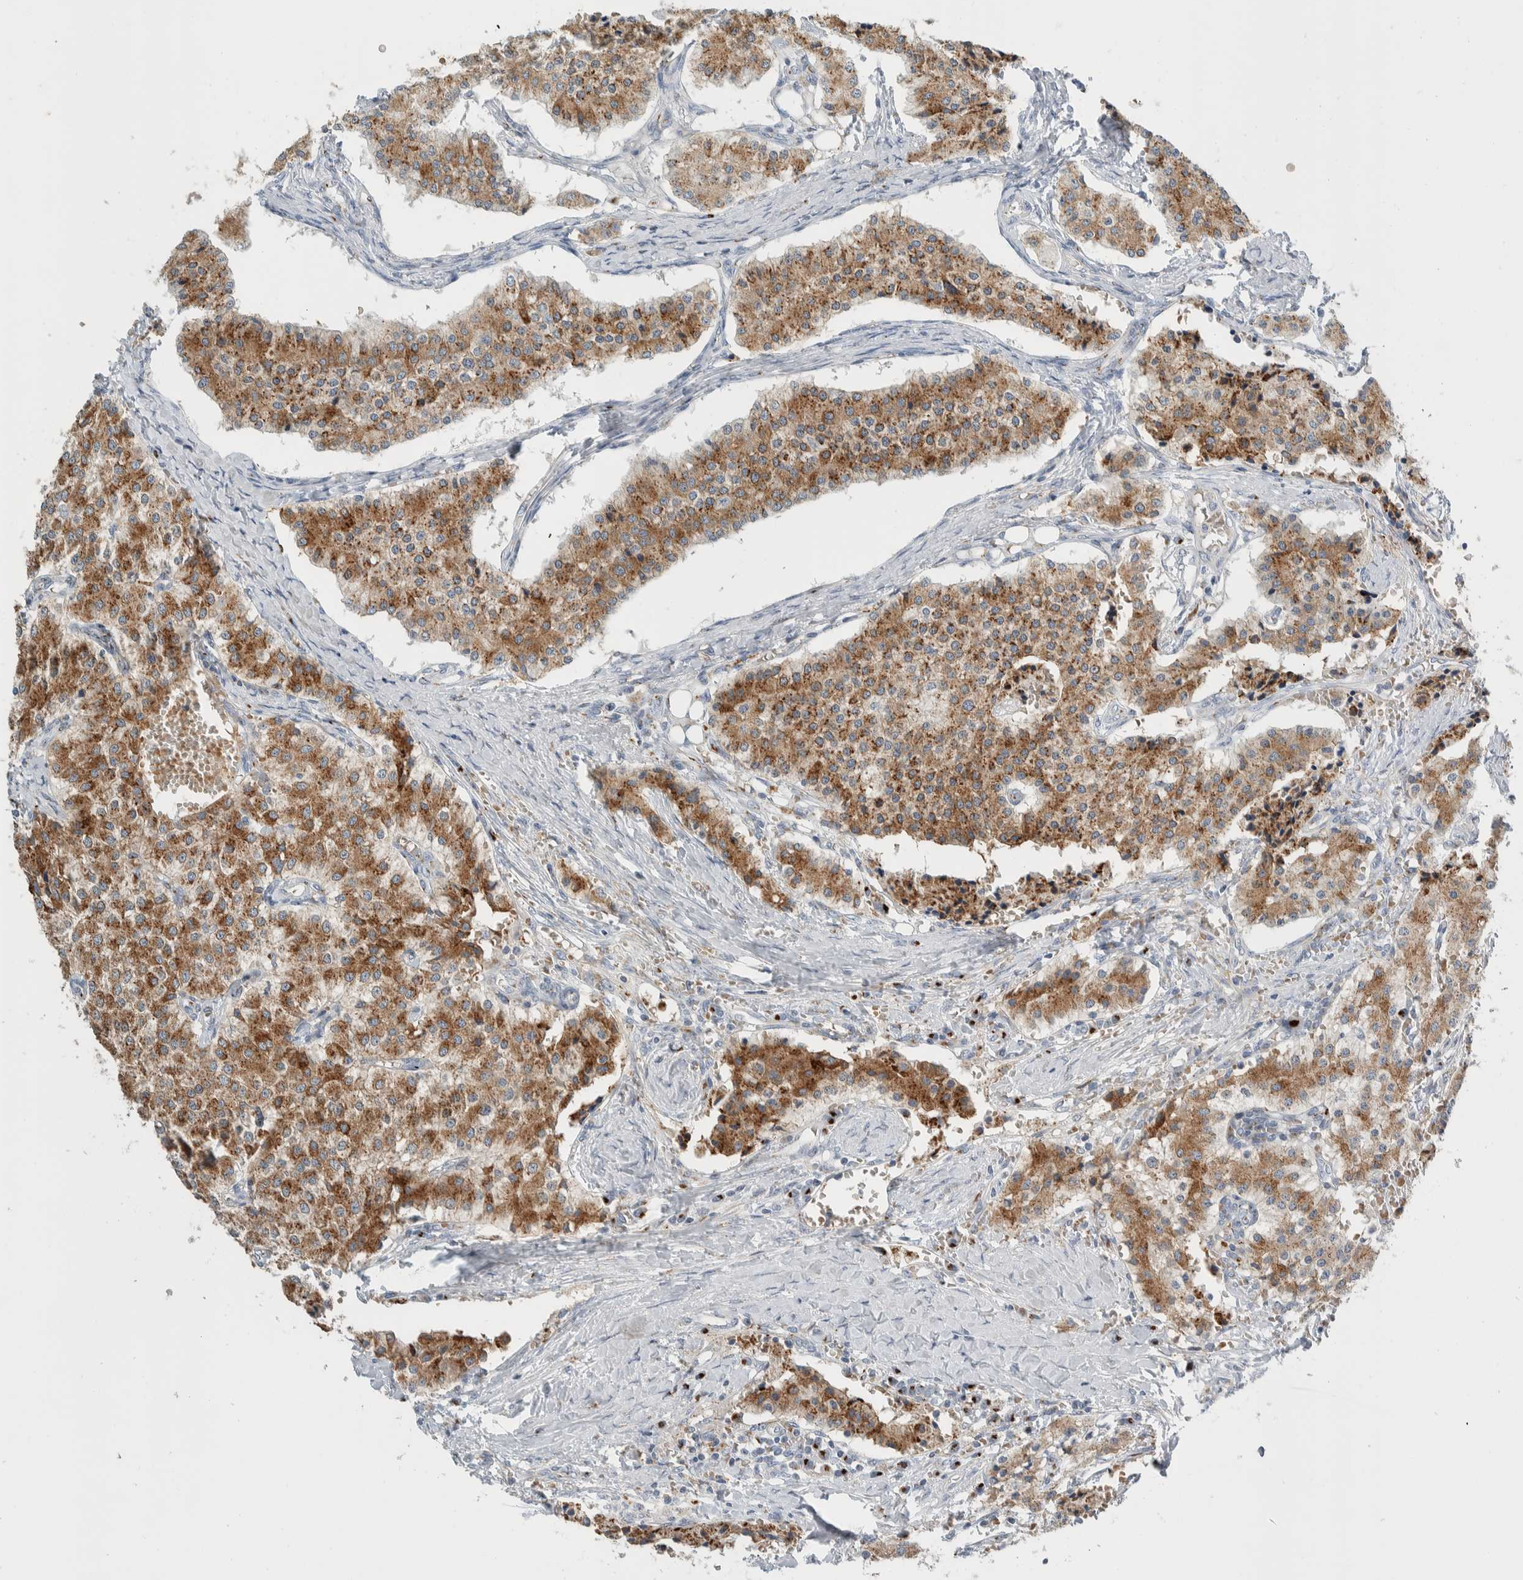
{"staining": {"intensity": "moderate", "quantity": ">75%", "location": "cytoplasmic/membranous"}, "tissue": "carcinoid", "cell_type": "Tumor cells", "image_type": "cancer", "snomed": [{"axis": "morphology", "description": "Carcinoid, malignant, NOS"}, {"axis": "topography", "description": "Colon"}], "caption": "Moderate cytoplasmic/membranous staining for a protein is seen in about >75% of tumor cells of malignant carcinoid using immunohistochemistry (IHC).", "gene": "SLC38A10", "patient": {"sex": "female", "age": 52}}